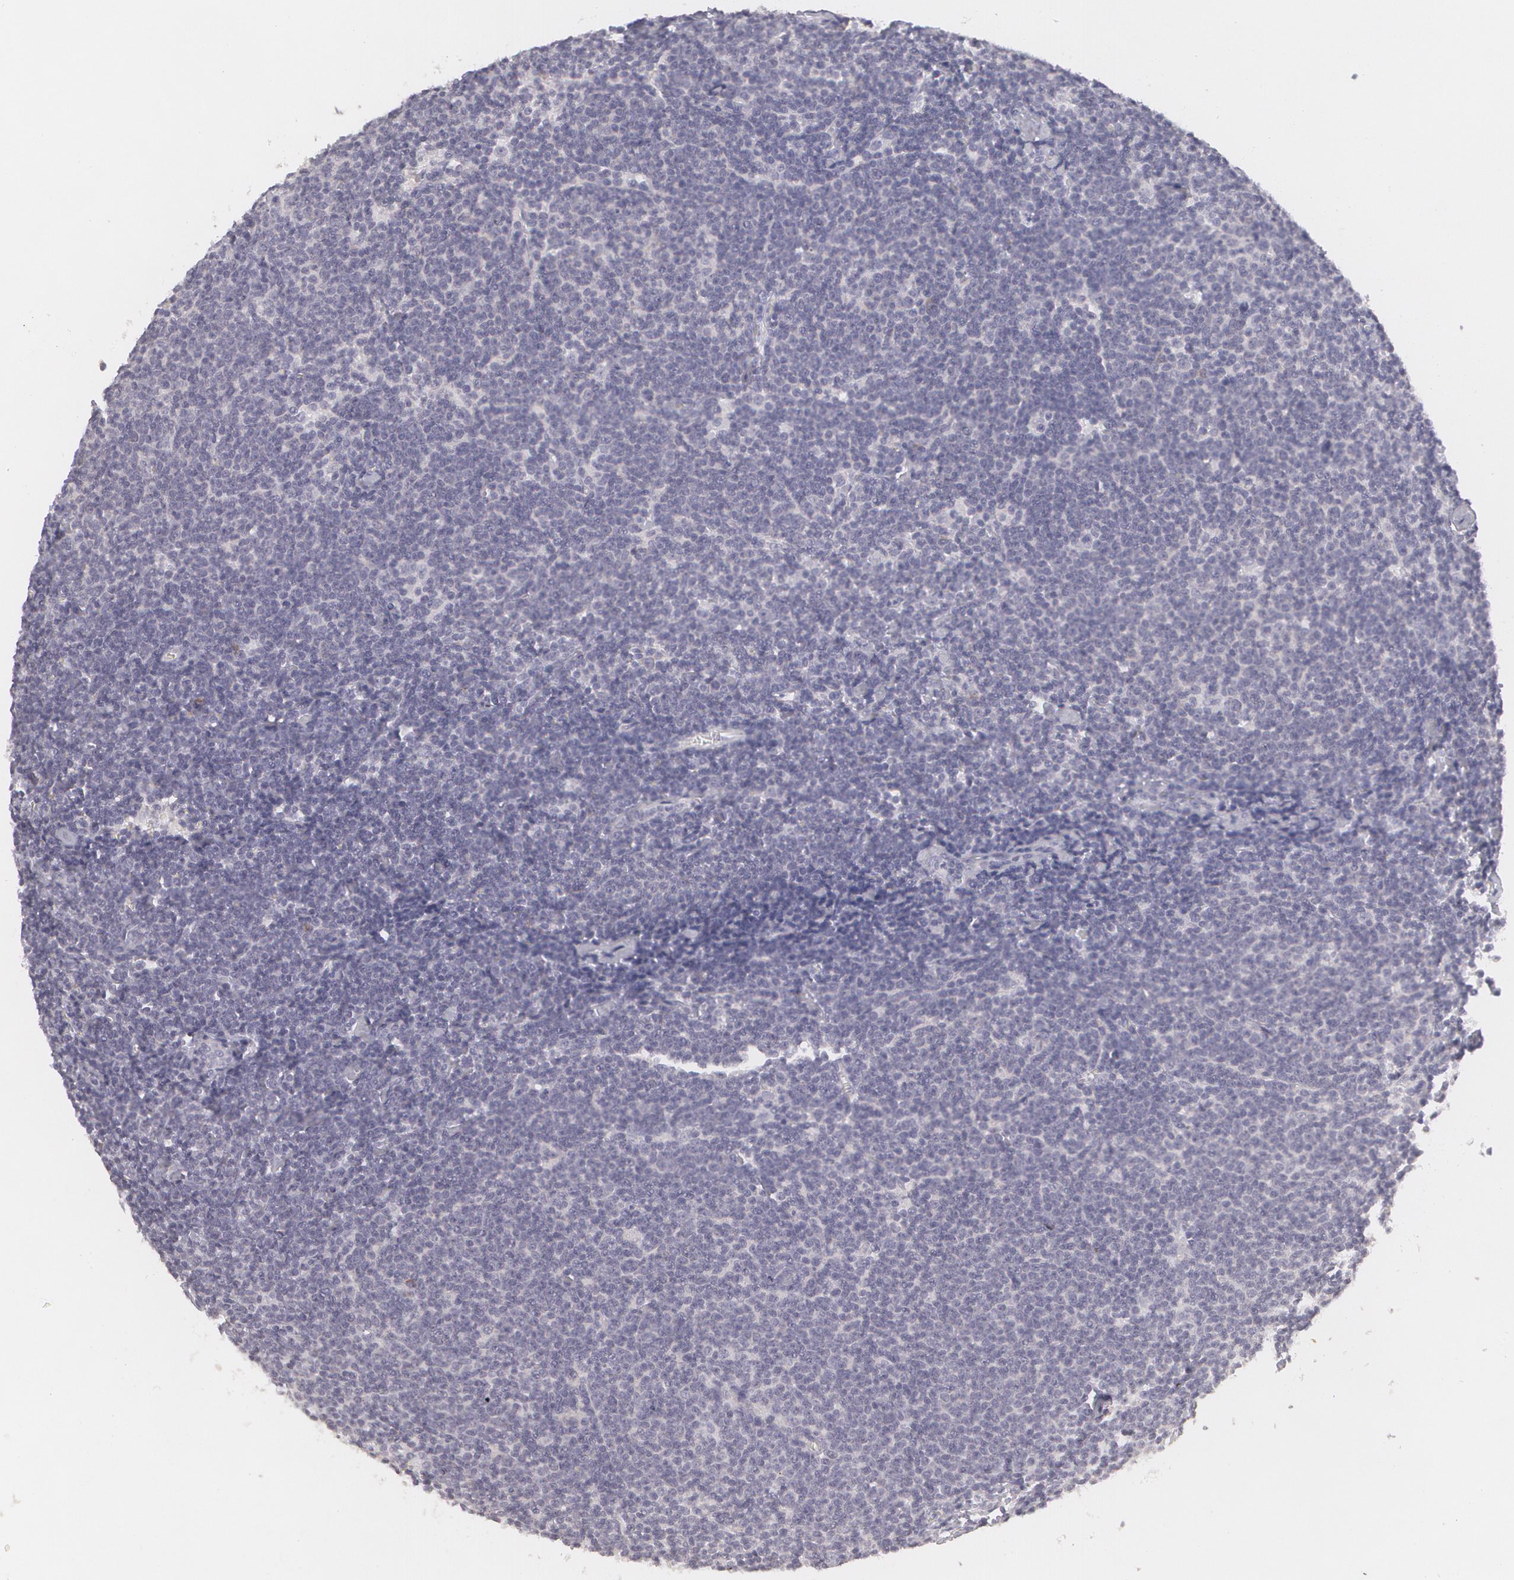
{"staining": {"intensity": "negative", "quantity": "none", "location": "none"}, "tissue": "lymphoma", "cell_type": "Tumor cells", "image_type": "cancer", "snomed": [{"axis": "morphology", "description": "Malignant lymphoma, non-Hodgkin's type, Low grade"}, {"axis": "topography", "description": "Lymph node"}], "caption": "Tumor cells show no significant protein positivity in malignant lymphoma, non-Hodgkin's type (low-grade). (Immunohistochemistry (ihc), brightfield microscopy, high magnification).", "gene": "MBNL3", "patient": {"sex": "male", "age": 65}}